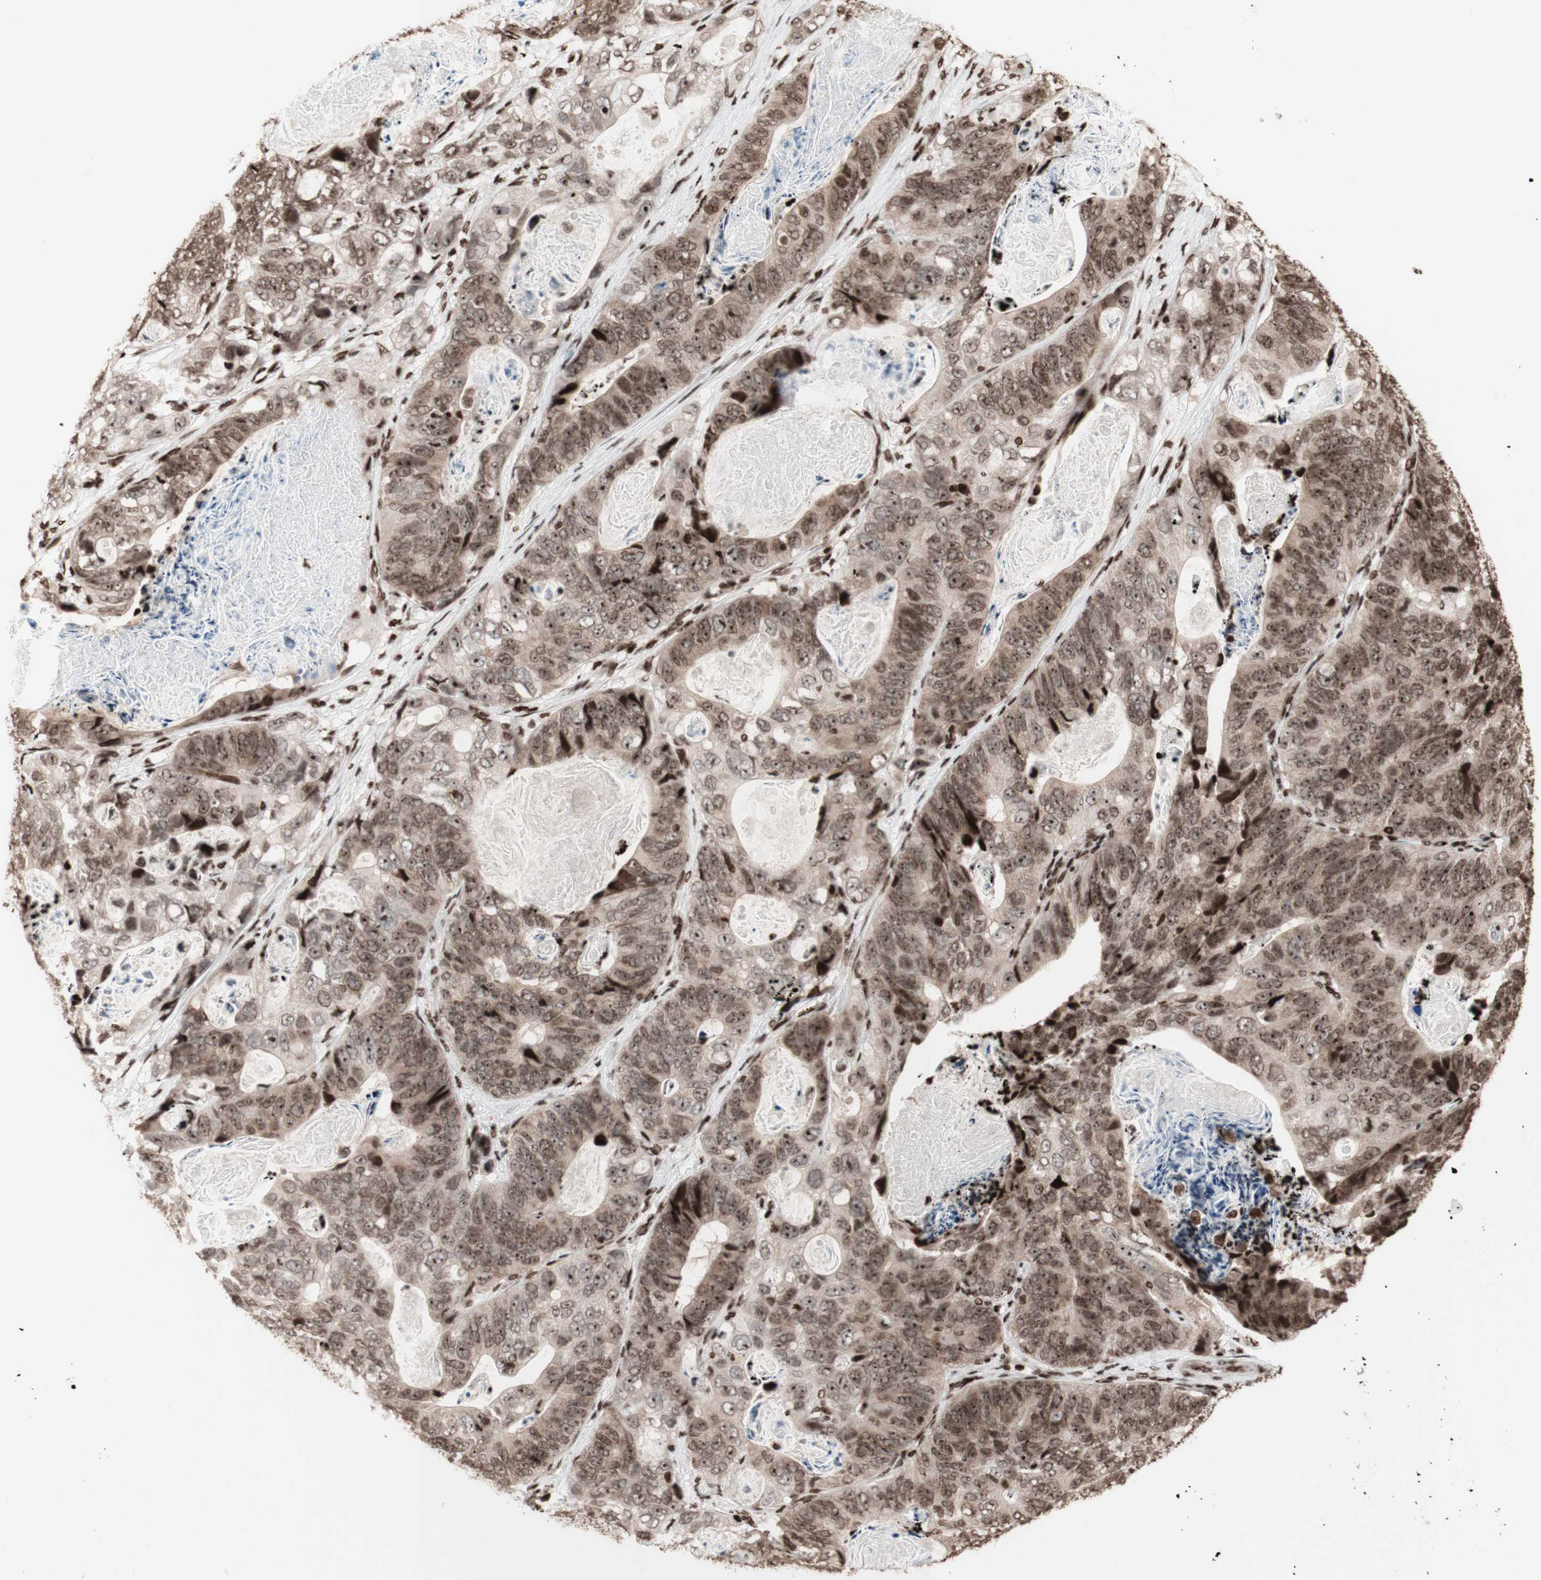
{"staining": {"intensity": "strong", "quantity": "<25%", "location": "cytoplasmic/membranous,nuclear"}, "tissue": "stomach cancer", "cell_type": "Tumor cells", "image_type": "cancer", "snomed": [{"axis": "morphology", "description": "Adenocarcinoma, NOS"}, {"axis": "topography", "description": "Stomach"}], "caption": "High-magnification brightfield microscopy of stomach cancer stained with DAB (3,3'-diaminobenzidine) (brown) and counterstained with hematoxylin (blue). tumor cells exhibit strong cytoplasmic/membranous and nuclear positivity is appreciated in approximately<25% of cells. (DAB IHC, brown staining for protein, blue staining for nuclei).", "gene": "NCAPD2", "patient": {"sex": "female", "age": 89}}